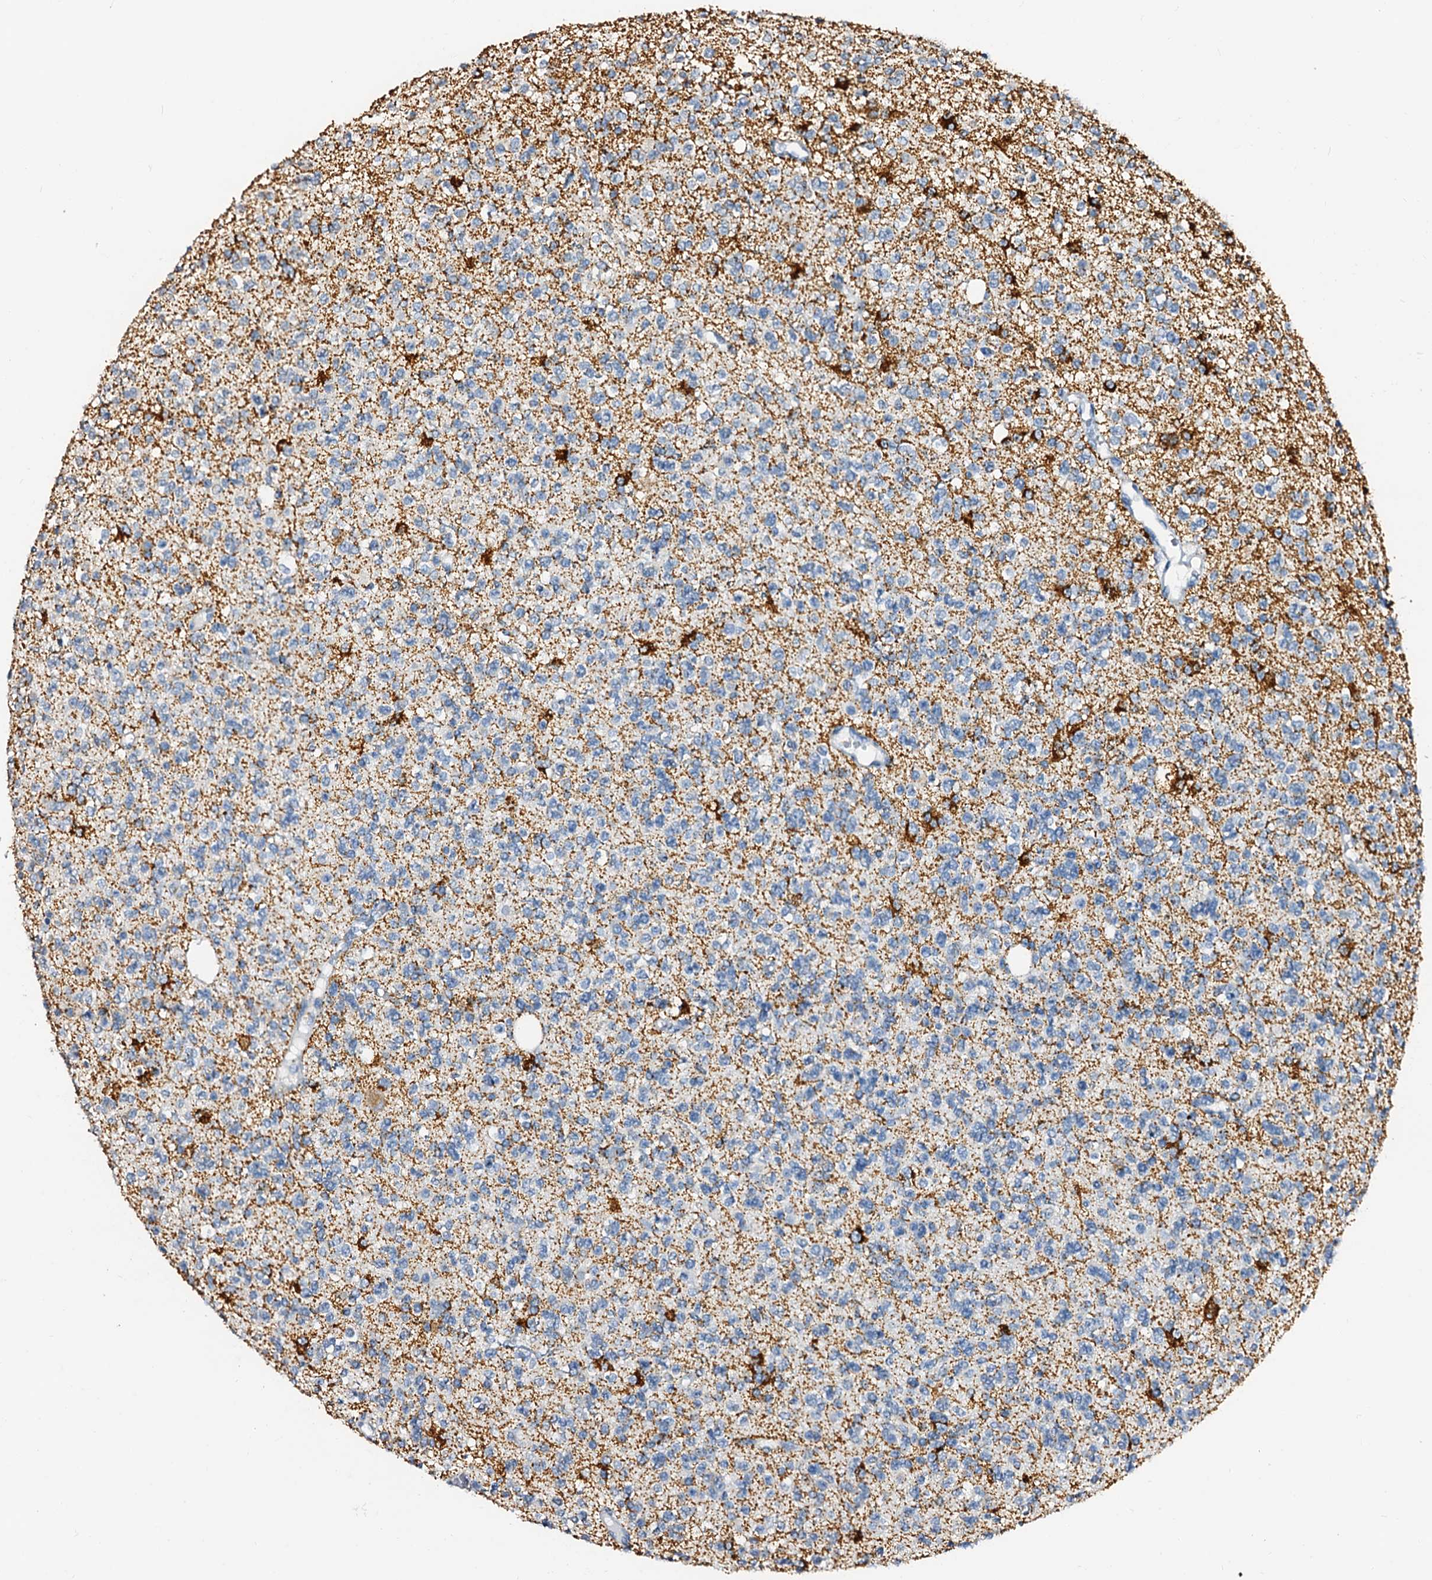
{"staining": {"intensity": "negative", "quantity": "none", "location": "none"}, "tissue": "glioma", "cell_type": "Tumor cells", "image_type": "cancer", "snomed": [{"axis": "morphology", "description": "Glioma, malignant, High grade"}, {"axis": "topography", "description": "Brain"}], "caption": "There is no significant positivity in tumor cells of glioma. Nuclei are stained in blue.", "gene": "MAOB", "patient": {"sex": "male", "age": 34}}